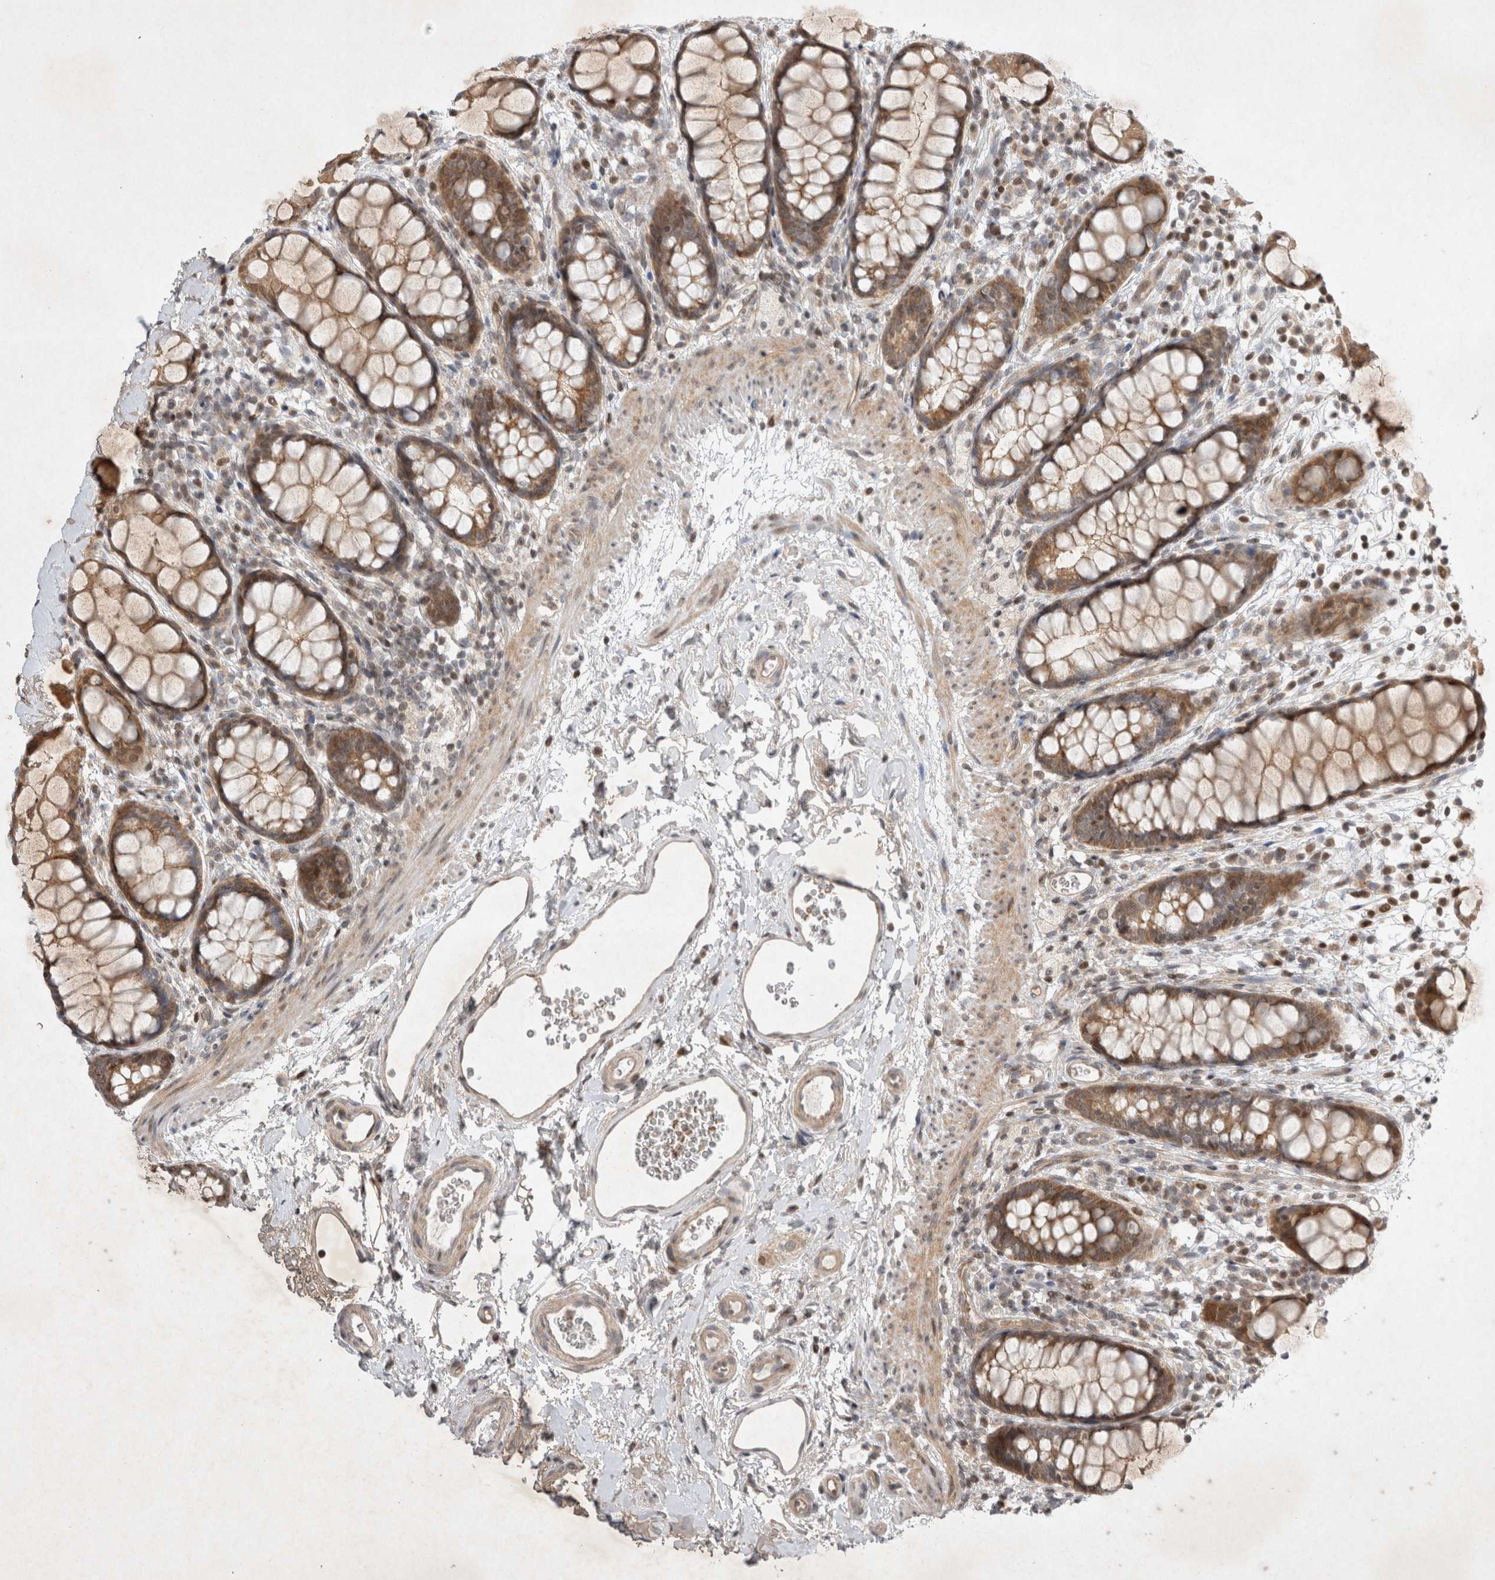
{"staining": {"intensity": "moderate", "quantity": ">75%", "location": "cytoplasmic/membranous"}, "tissue": "rectum", "cell_type": "Glandular cells", "image_type": "normal", "snomed": [{"axis": "morphology", "description": "Normal tissue, NOS"}, {"axis": "topography", "description": "Rectum"}], "caption": "The photomicrograph shows a brown stain indicating the presence of a protein in the cytoplasmic/membranous of glandular cells in rectum.", "gene": "EIF2AK1", "patient": {"sex": "female", "age": 65}}